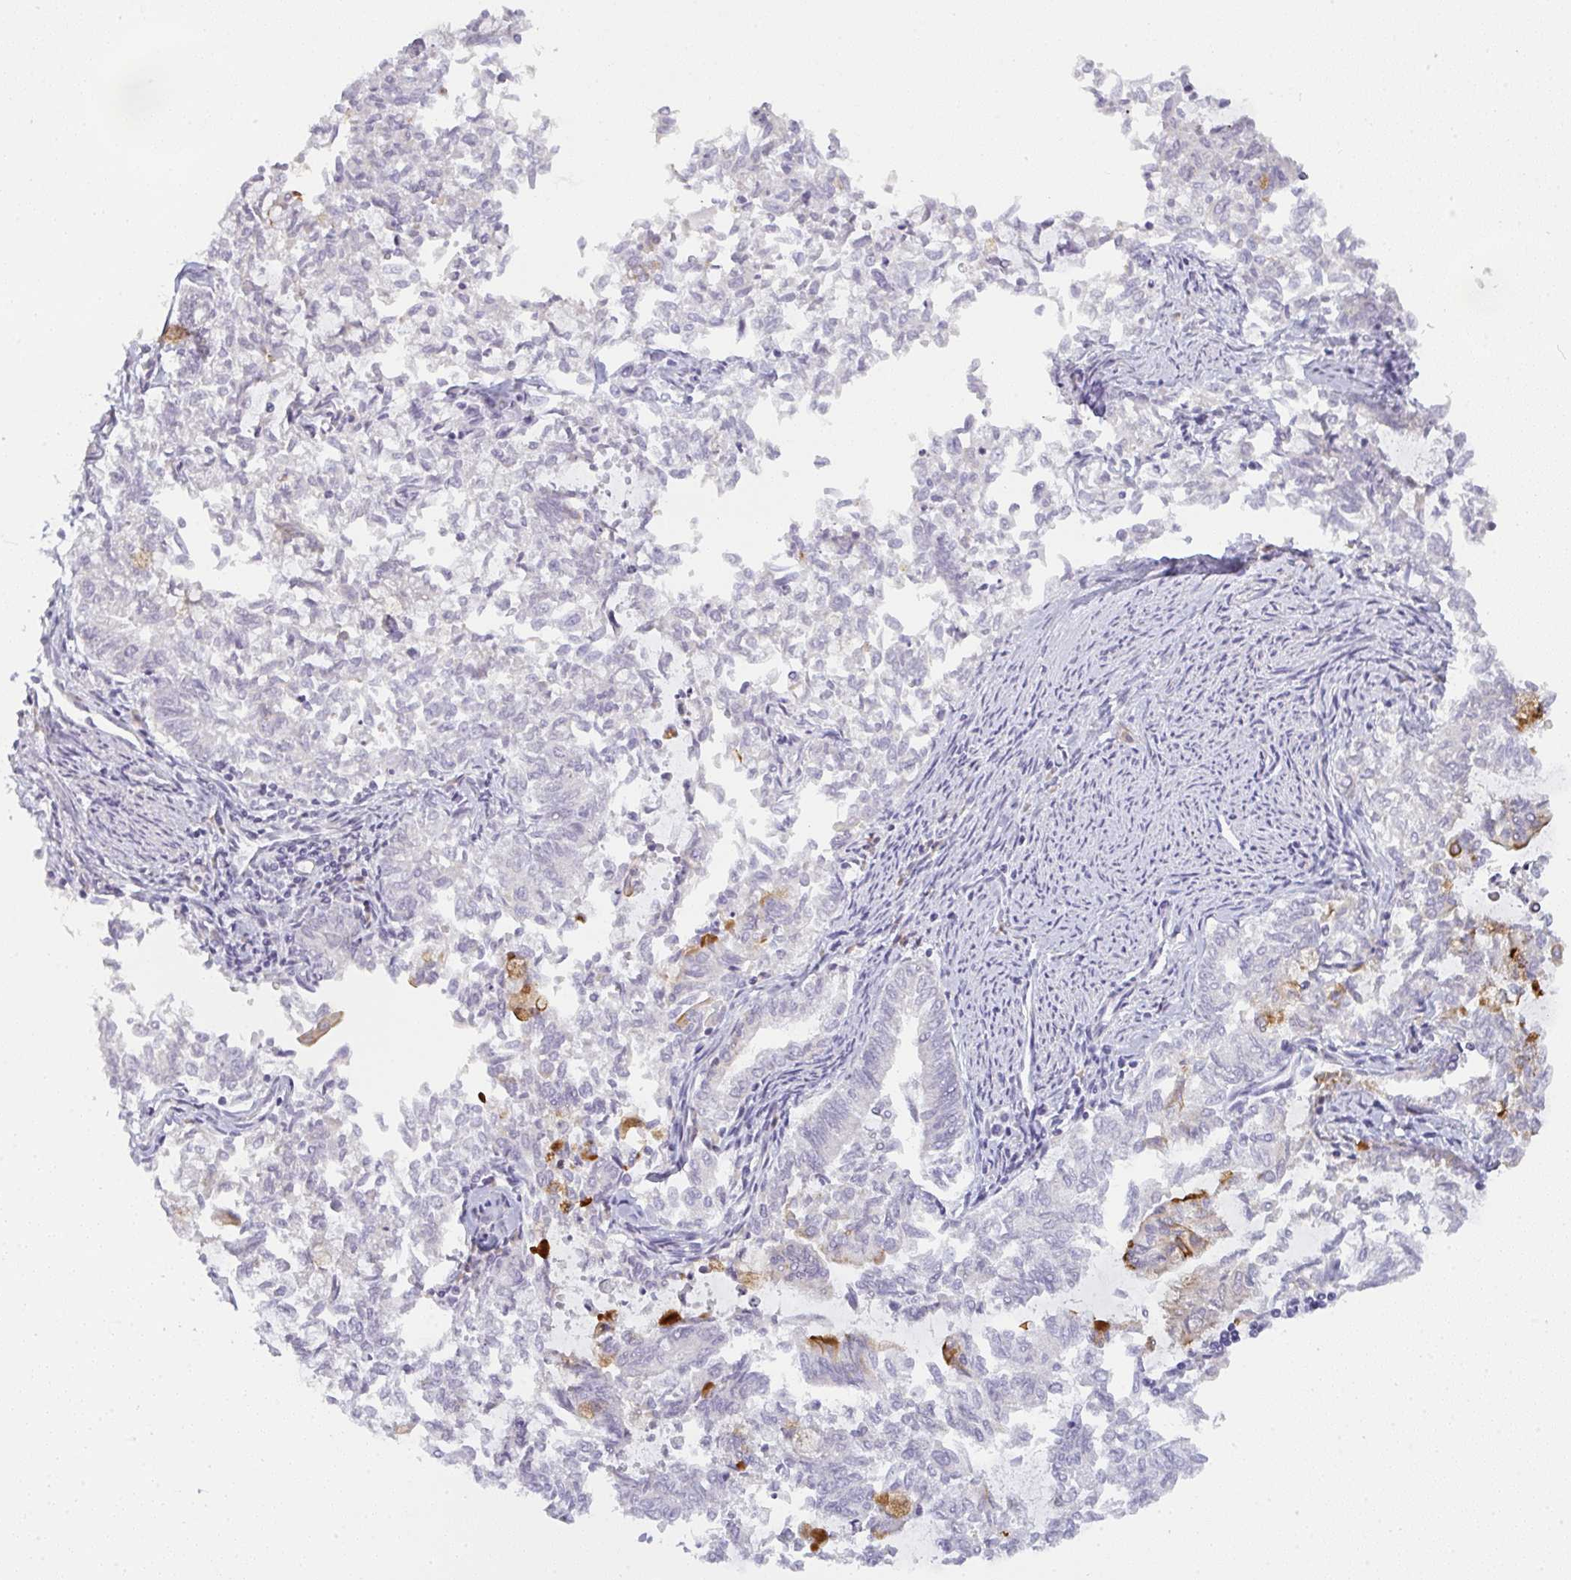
{"staining": {"intensity": "strong", "quantity": "<25%", "location": "cytoplasmic/membranous"}, "tissue": "endometrial cancer", "cell_type": "Tumor cells", "image_type": "cancer", "snomed": [{"axis": "morphology", "description": "Adenocarcinoma, NOS"}, {"axis": "topography", "description": "Endometrium"}], "caption": "Endometrial cancer (adenocarcinoma) stained with immunohistochemistry (IHC) shows strong cytoplasmic/membranous staining in about <25% of tumor cells.", "gene": "SIRPB2", "patient": {"sex": "female", "age": 79}}